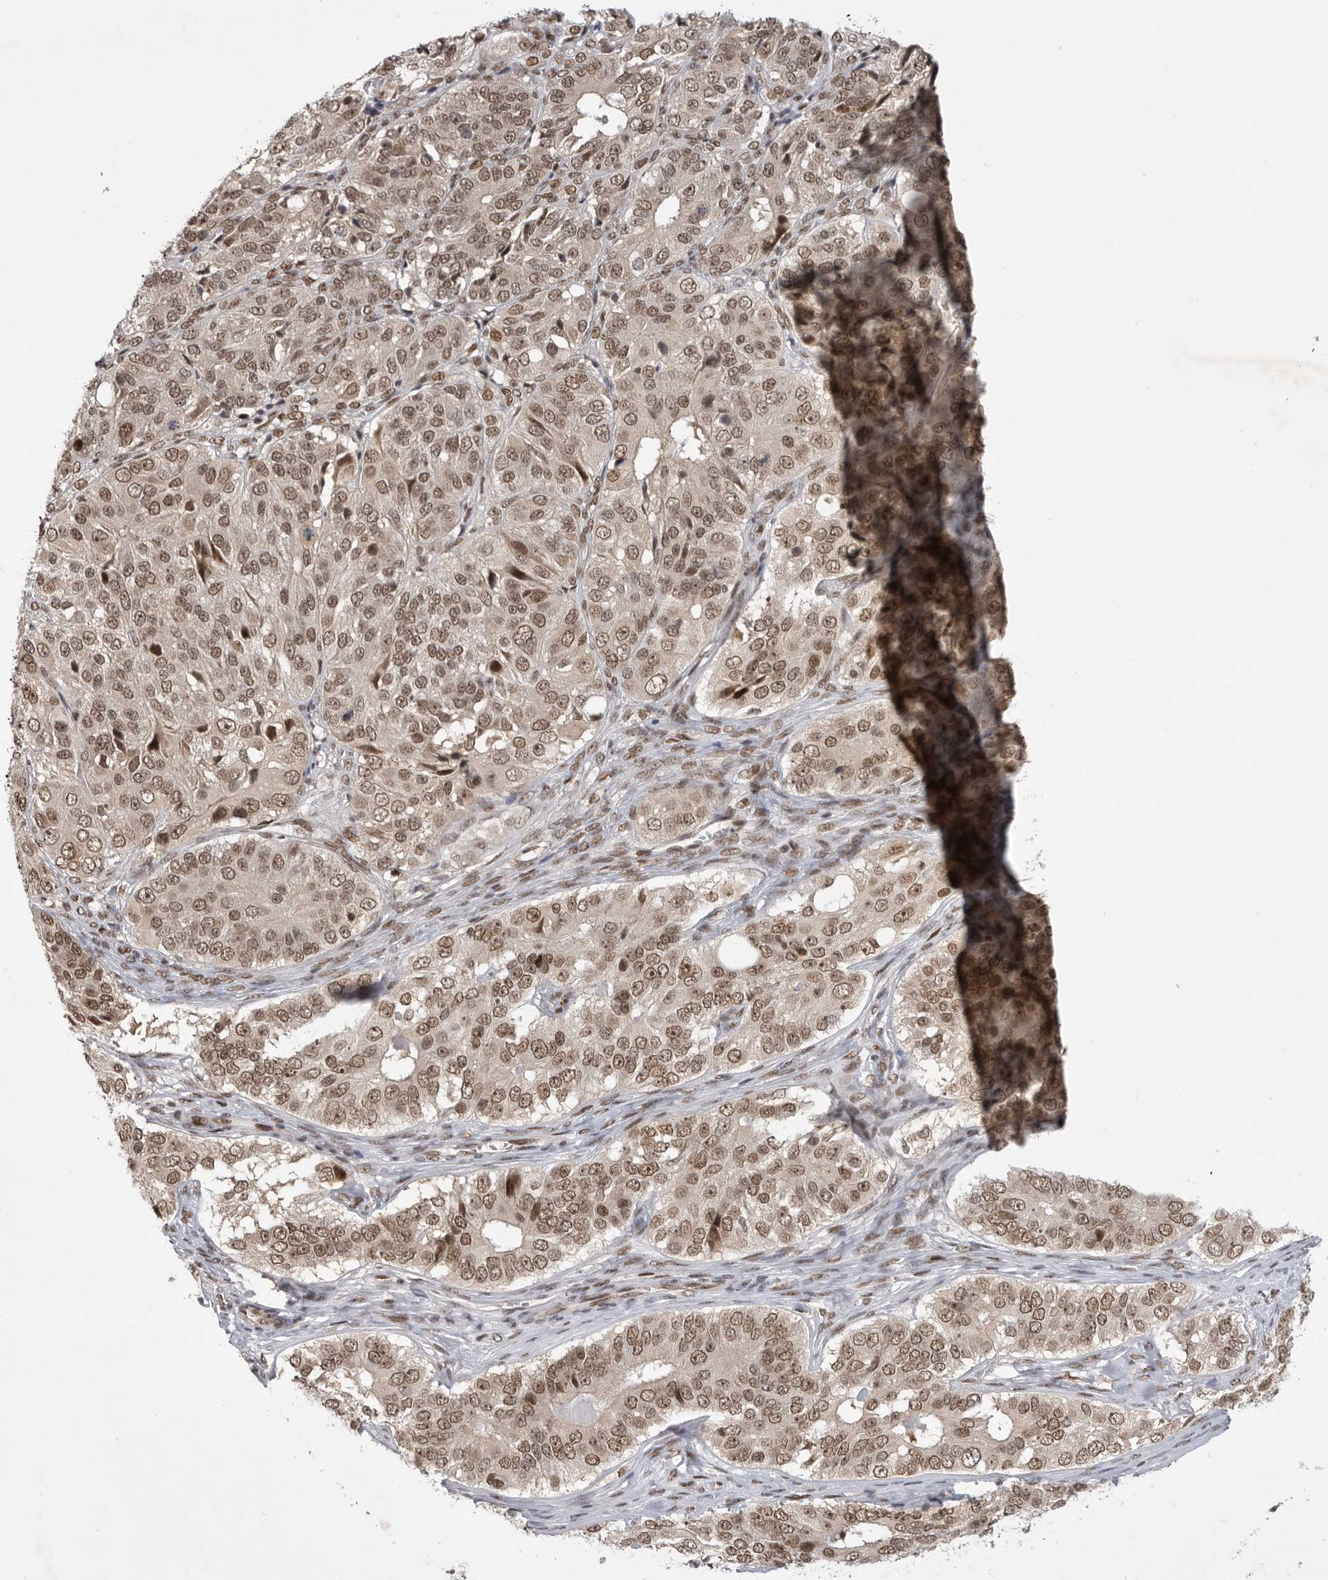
{"staining": {"intensity": "moderate", "quantity": ">75%", "location": "nuclear"}, "tissue": "ovarian cancer", "cell_type": "Tumor cells", "image_type": "cancer", "snomed": [{"axis": "morphology", "description": "Carcinoma, endometroid"}, {"axis": "topography", "description": "Ovary"}], "caption": "Immunohistochemical staining of ovarian cancer displays moderate nuclear protein expression in about >75% of tumor cells. Nuclei are stained in blue.", "gene": "ZNF830", "patient": {"sex": "female", "age": 51}}